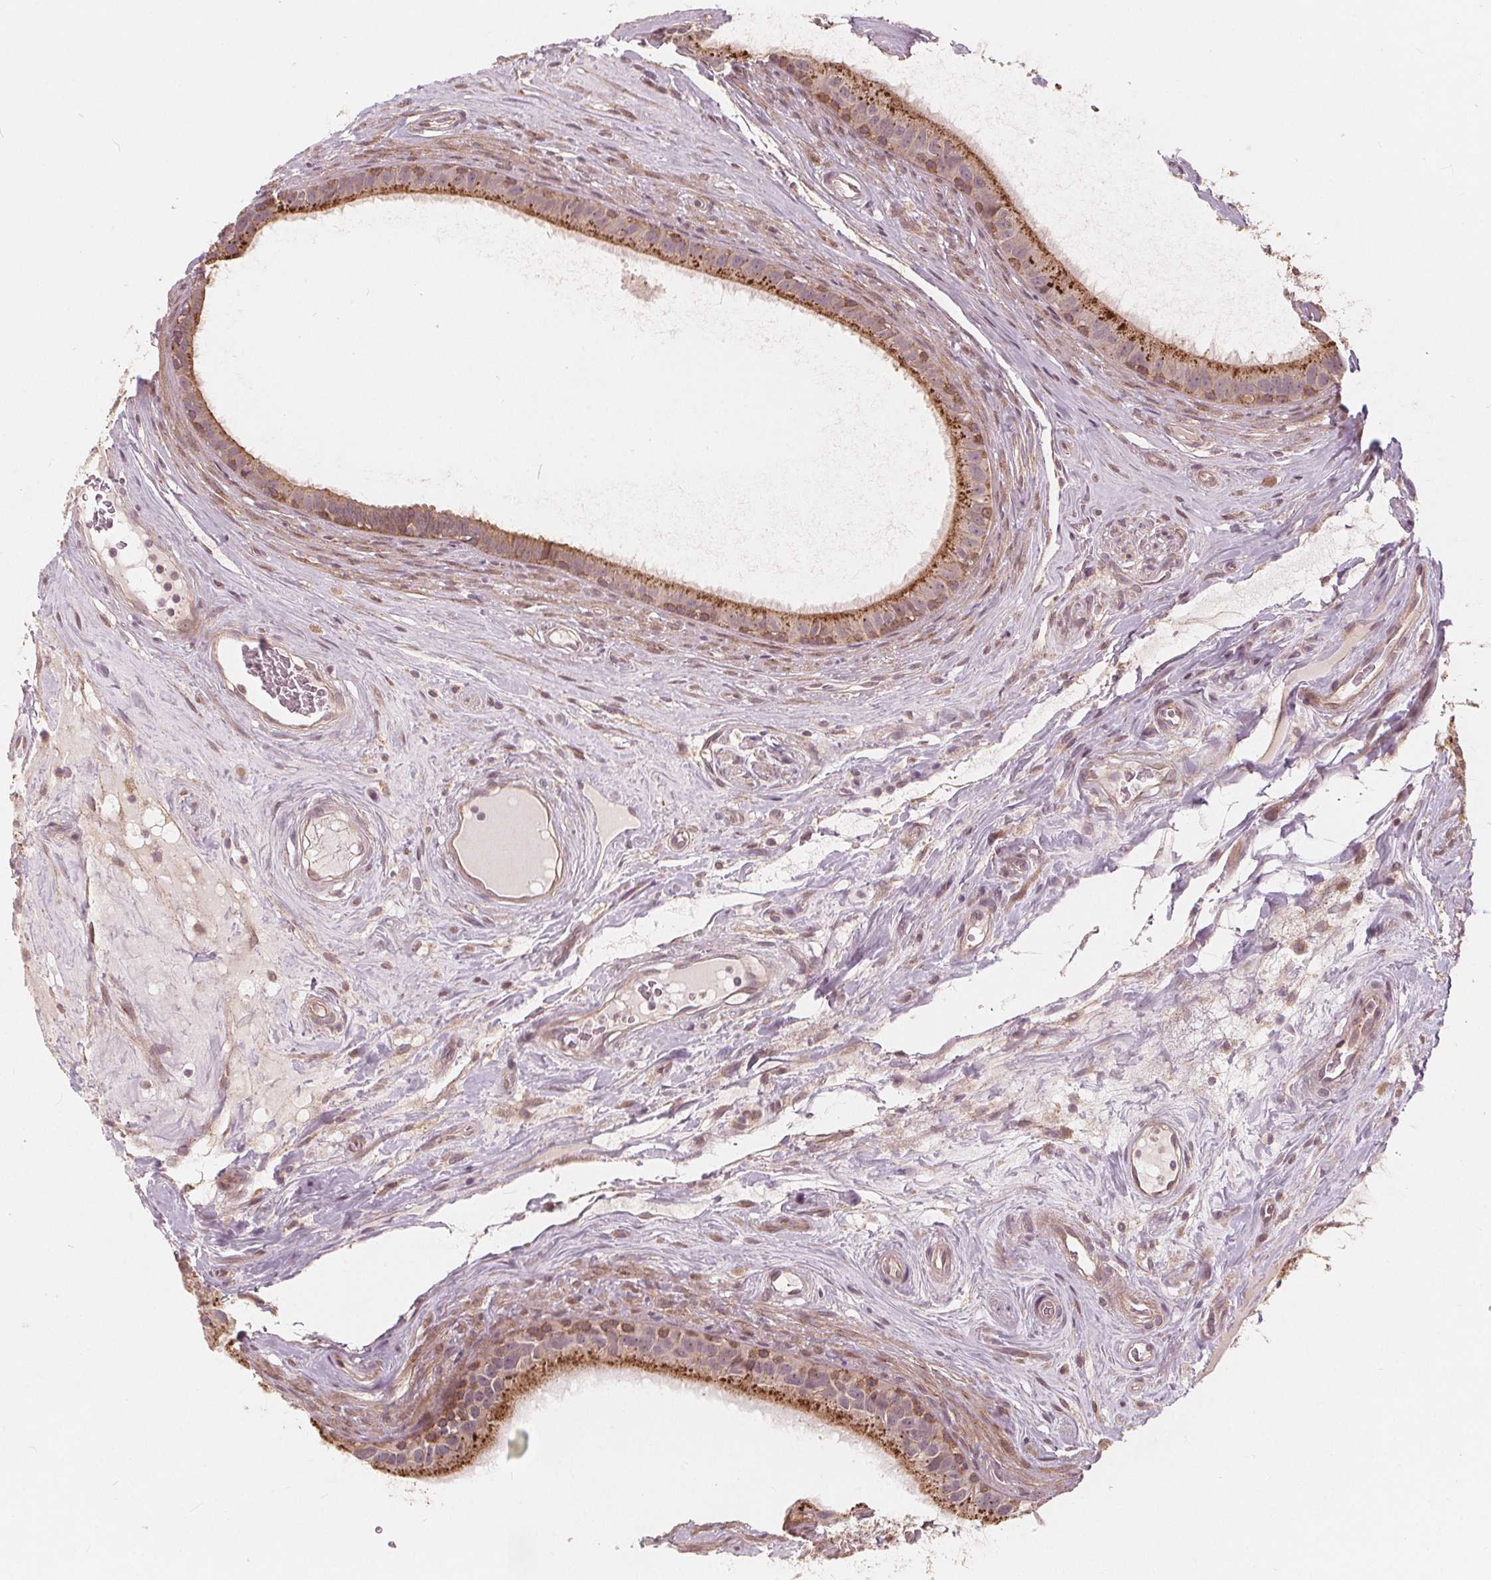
{"staining": {"intensity": "moderate", "quantity": ">75%", "location": "cytoplasmic/membranous"}, "tissue": "epididymis", "cell_type": "Glandular cells", "image_type": "normal", "snomed": [{"axis": "morphology", "description": "Normal tissue, NOS"}, {"axis": "topography", "description": "Epididymis"}], "caption": "The histopathology image exhibits staining of normal epididymis, revealing moderate cytoplasmic/membranous protein expression (brown color) within glandular cells. (IHC, brightfield microscopy, high magnification).", "gene": "SNX12", "patient": {"sex": "male", "age": 59}}